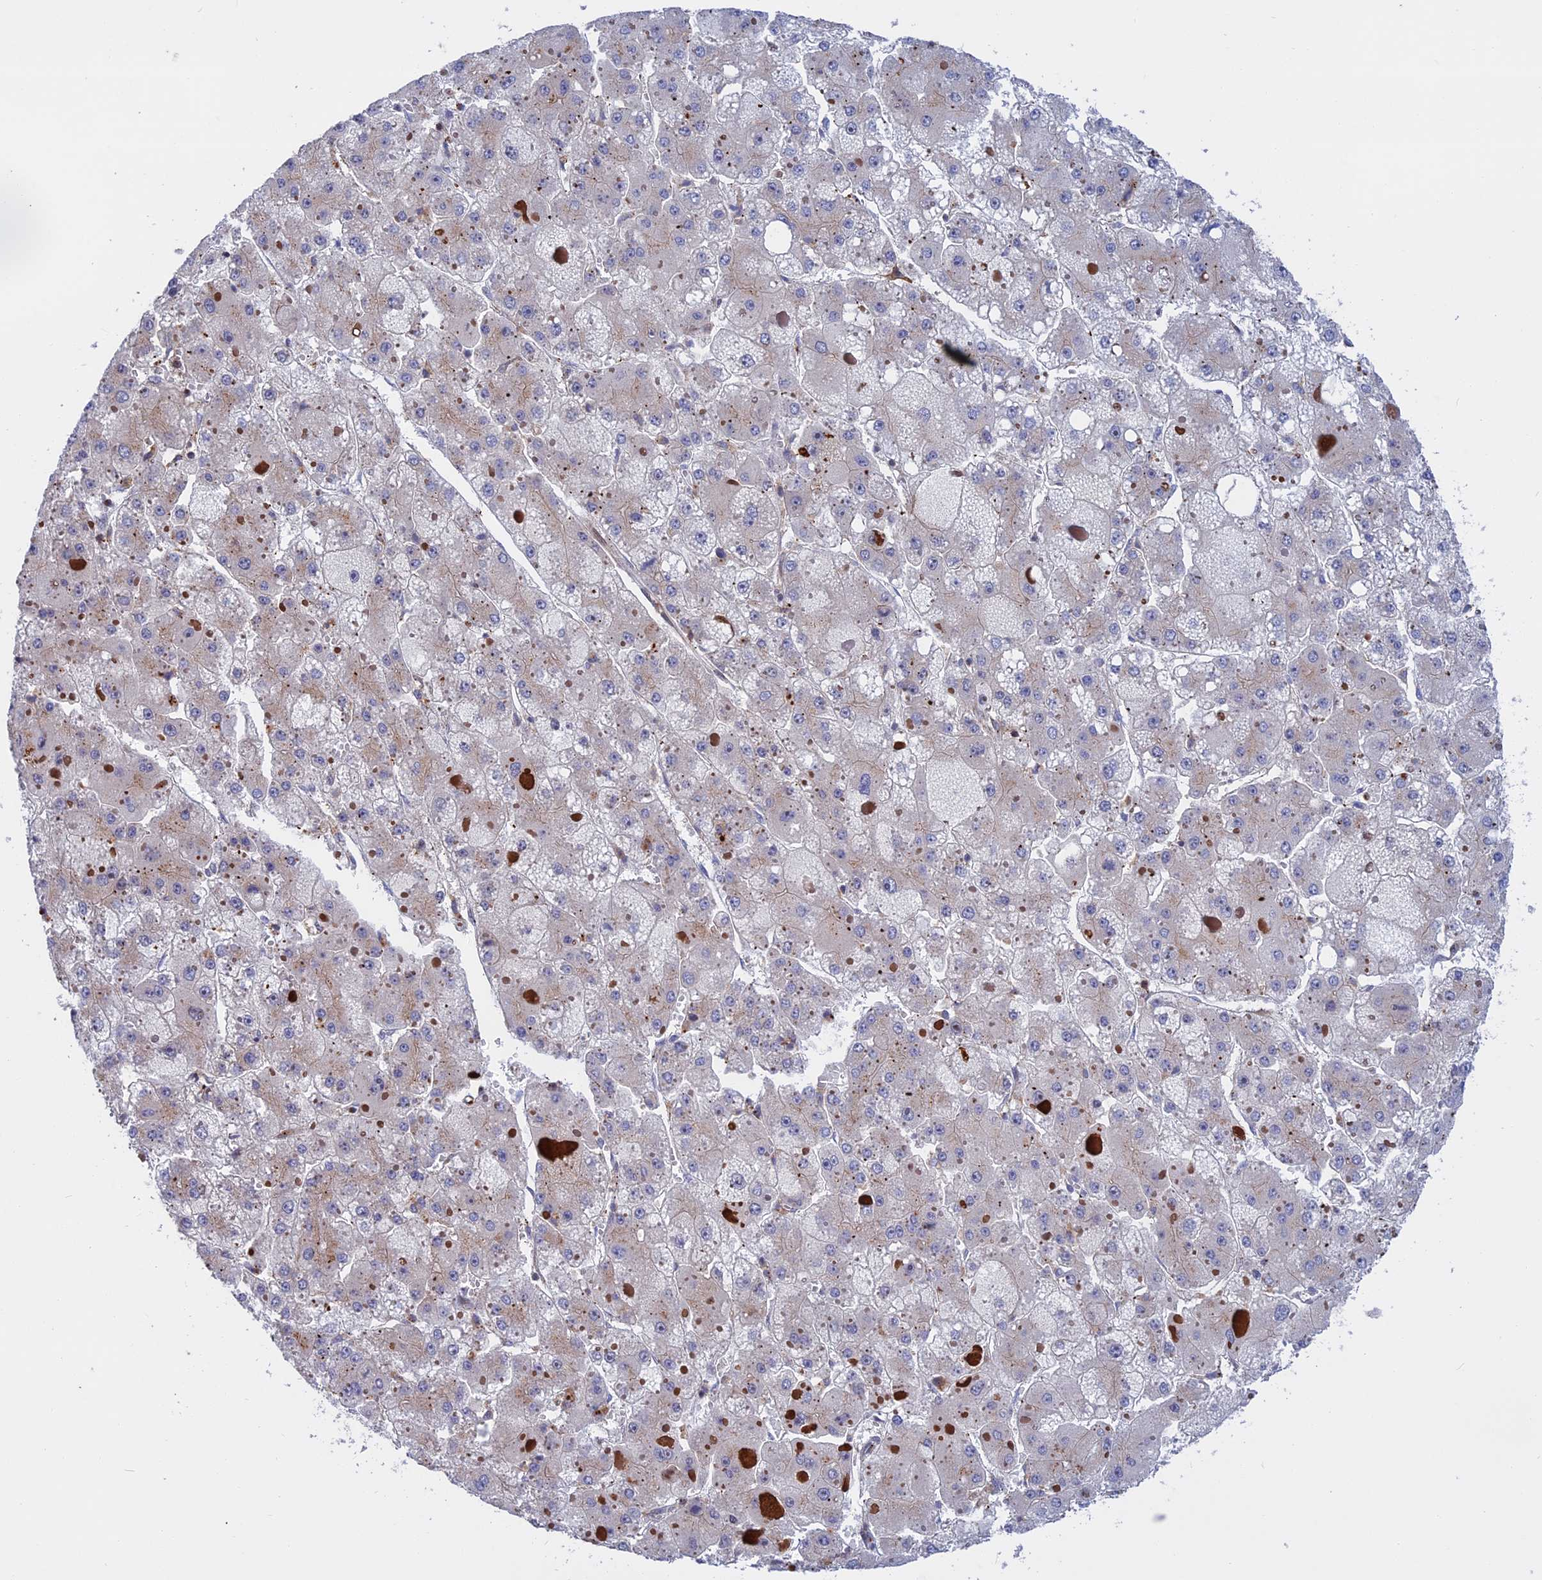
{"staining": {"intensity": "negative", "quantity": "none", "location": "none"}, "tissue": "liver cancer", "cell_type": "Tumor cells", "image_type": "cancer", "snomed": [{"axis": "morphology", "description": "Carcinoma, Hepatocellular, NOS"}, {"axis": "topography", "description": "Liver"}], "caption": "This photomicrograph is of liver cancer stained with IHC to label a protein in brown with the nuclei are counter-stained blue. There is no expression in tumor cells.", "gene": "LYPD5", "patient": {"sex": "female", "age": 73}}